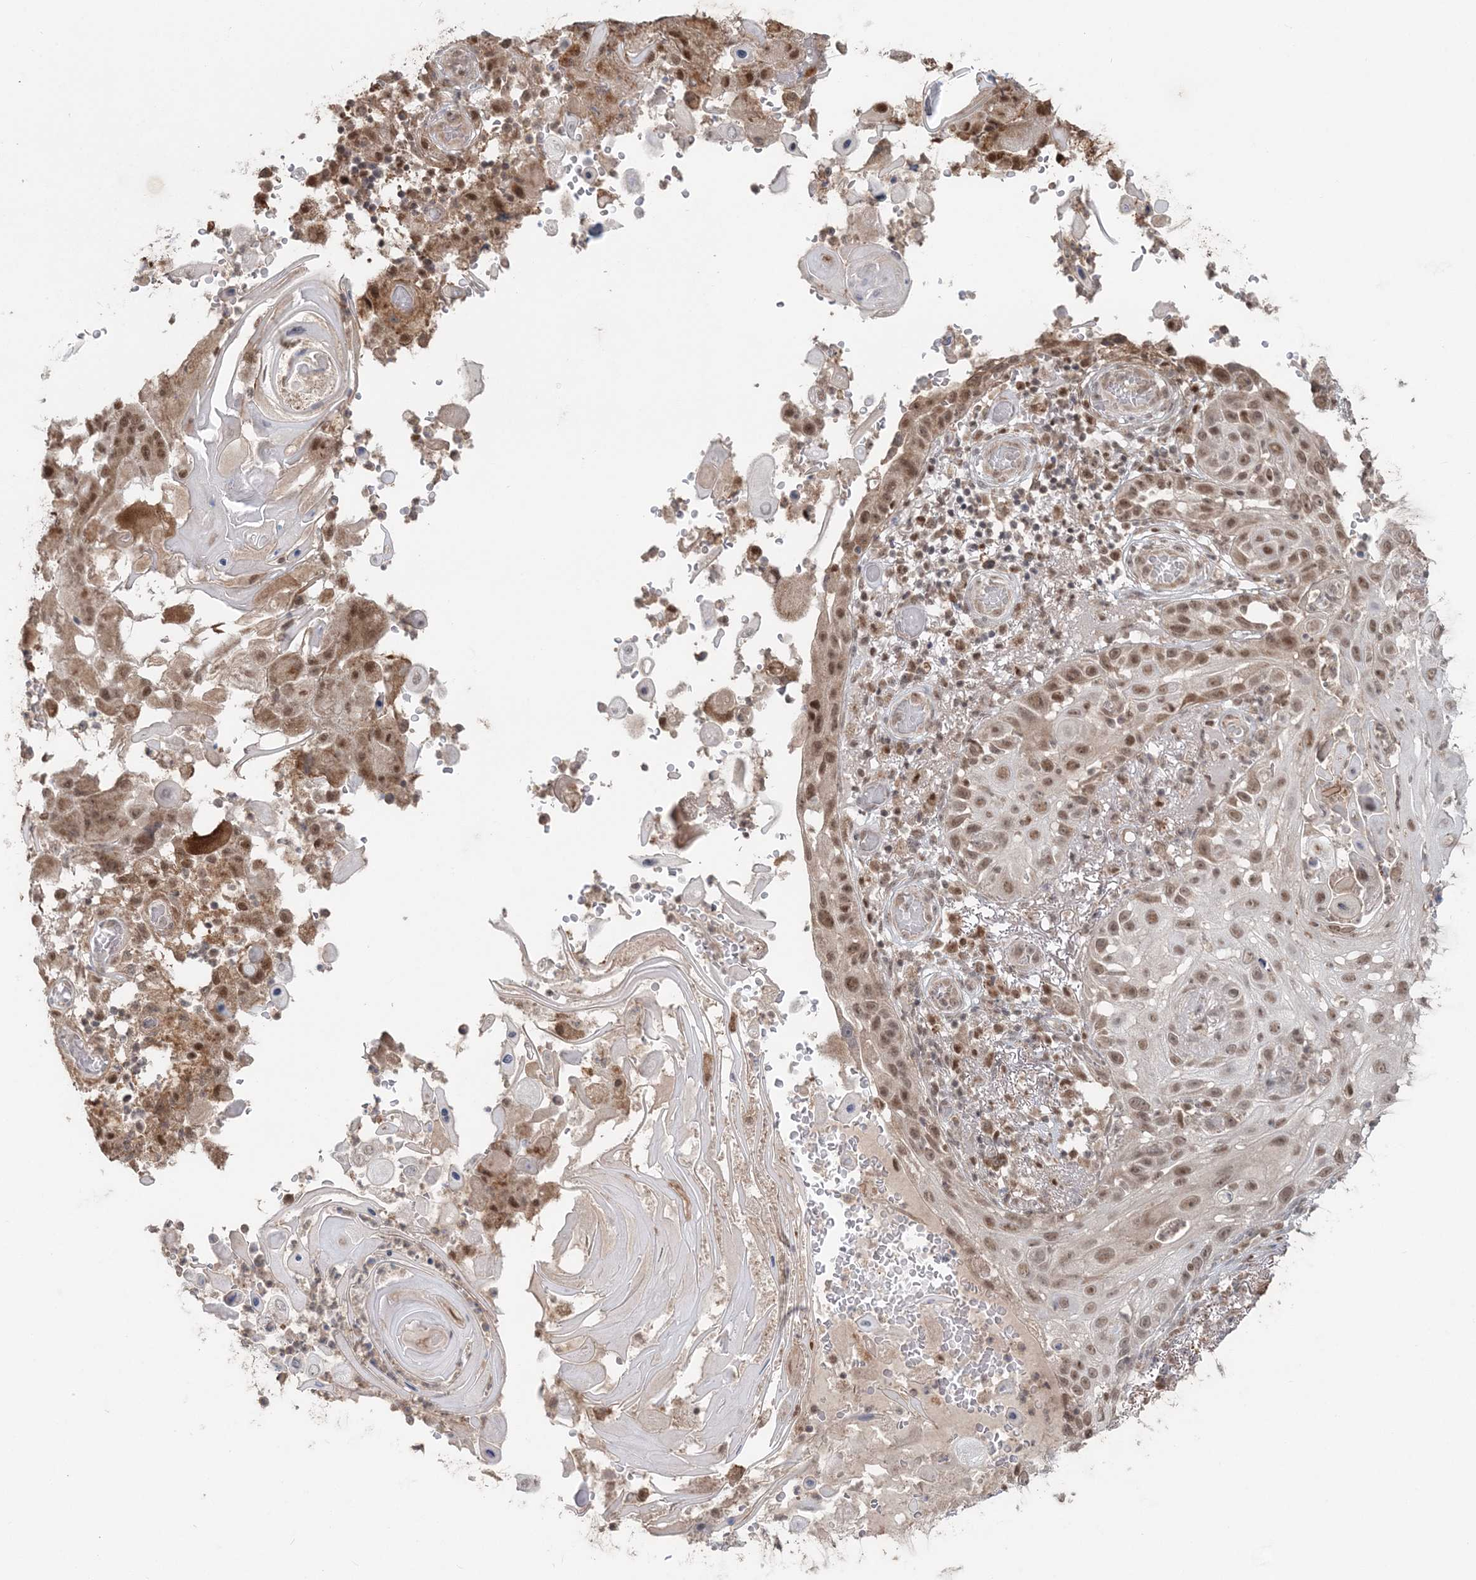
{"staining": {"intensity": "moderate", "quantity": "<25%", "location": "nuclear"}, "tissue": "skin cancer", "cell_type": "Tumor cells", "image_type": "cancer", "snomed": [{"axis": "morphology", "description": "Squamous cell carcinoma, NOS"}, {"axis": "topography", "description": "Skin"}], "caption": "A brown stain highlights moderate nuclear expression of a protein in skin squamous cell carcinoma tumor cells. The protein of interest is shown in brown color, while the nuclei are stained blue.", "gene": "SLU7", "patient": {"sex": "female", "age": 44}}